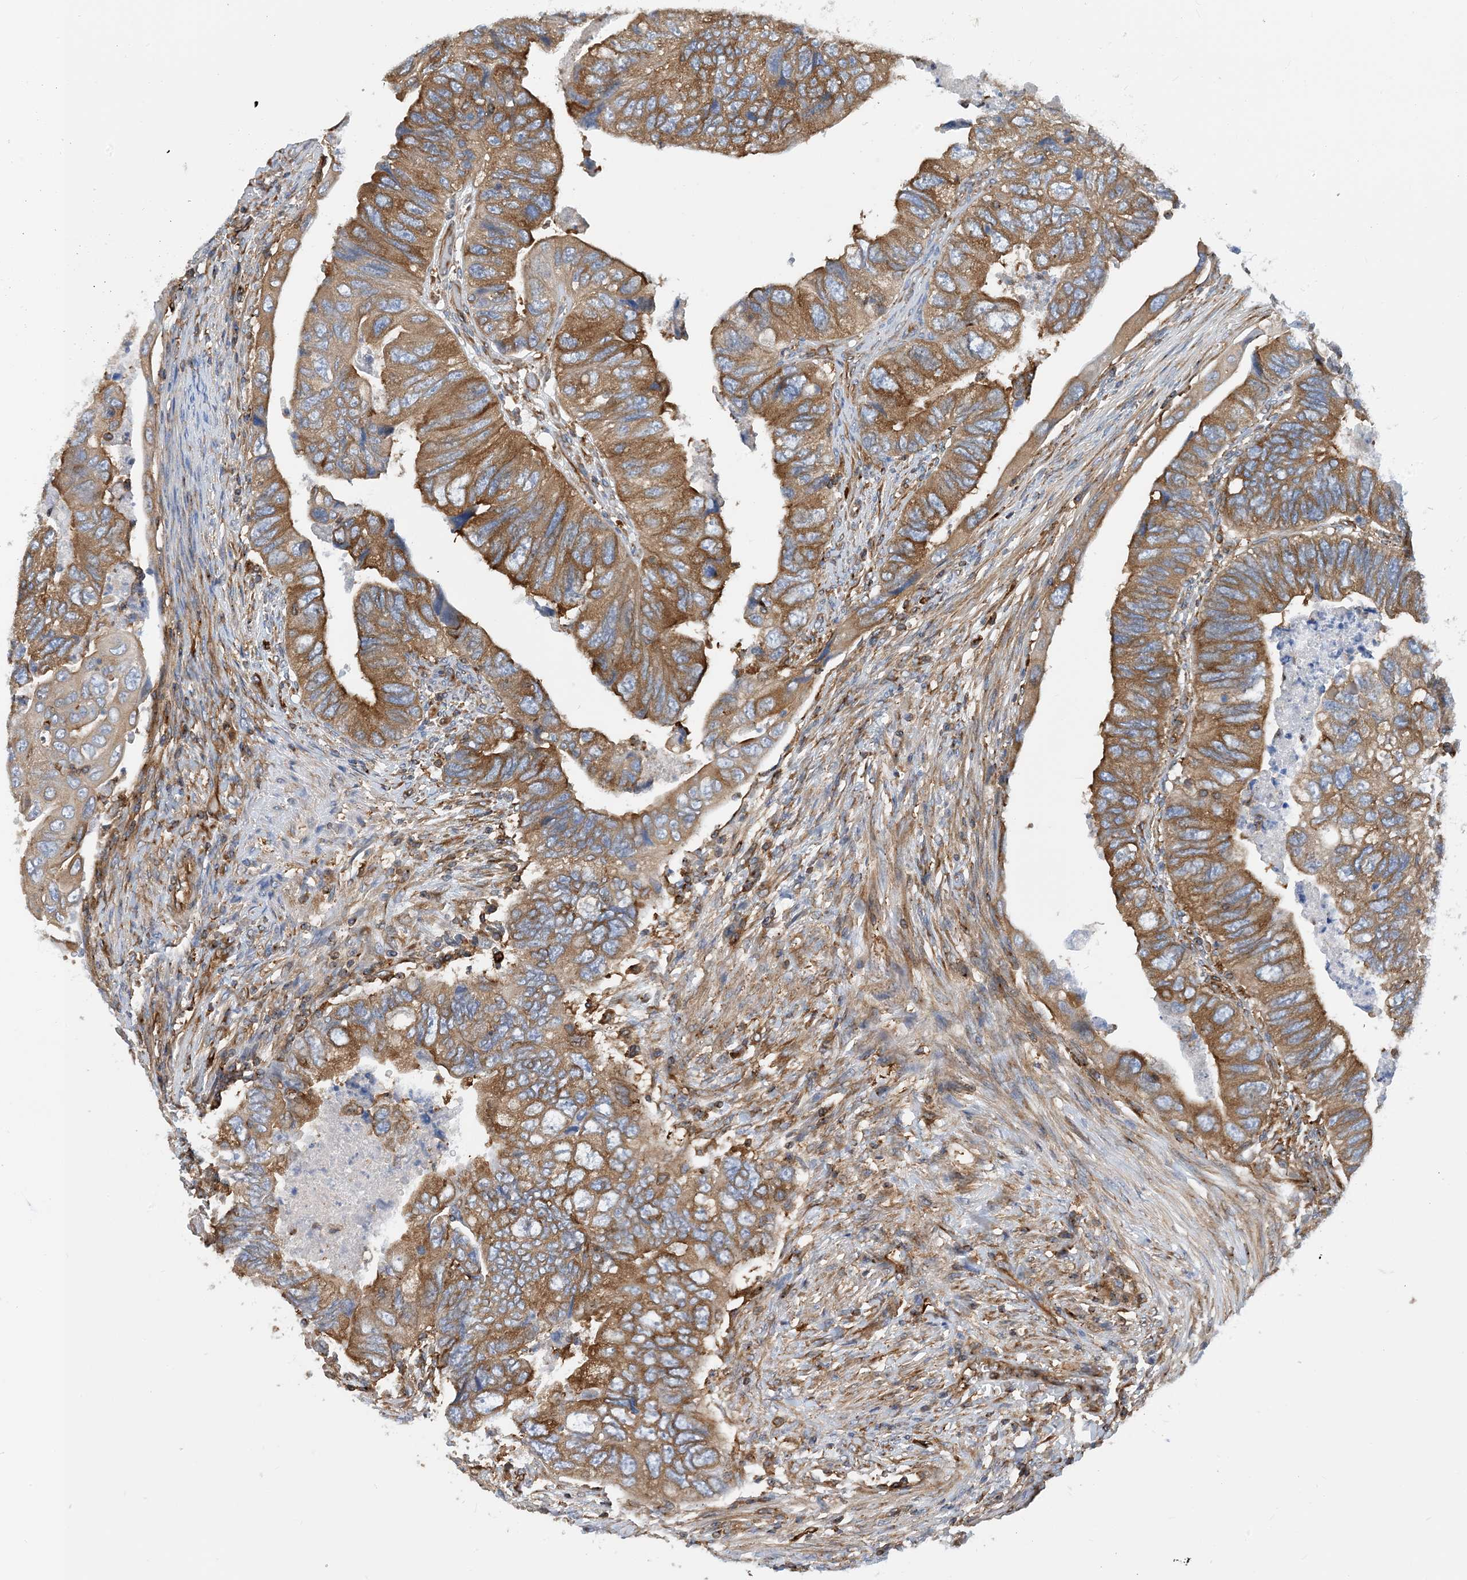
{"staining": {"intensity": "moderate", "quantity": ">75%", "location": "cytoplasmic/membranous"}, "tissue": "colorectal cancer", "cell_type": "Tumor cells", "image_type": "cancer", "snomed": [{"axis": "morphology", "description": "Adenocarcinoma, NOS"}, {"axis": "topography", "description": "Rectum"}], "caption": "A photomicrograph of colorectal adenocarcinoma stained for a protein reveals moderate cytoplasmic/membranous brown staining in tumor cells.", "gene": "DYNC1LI1", "patient": {"sex": "male", "age": 63}}